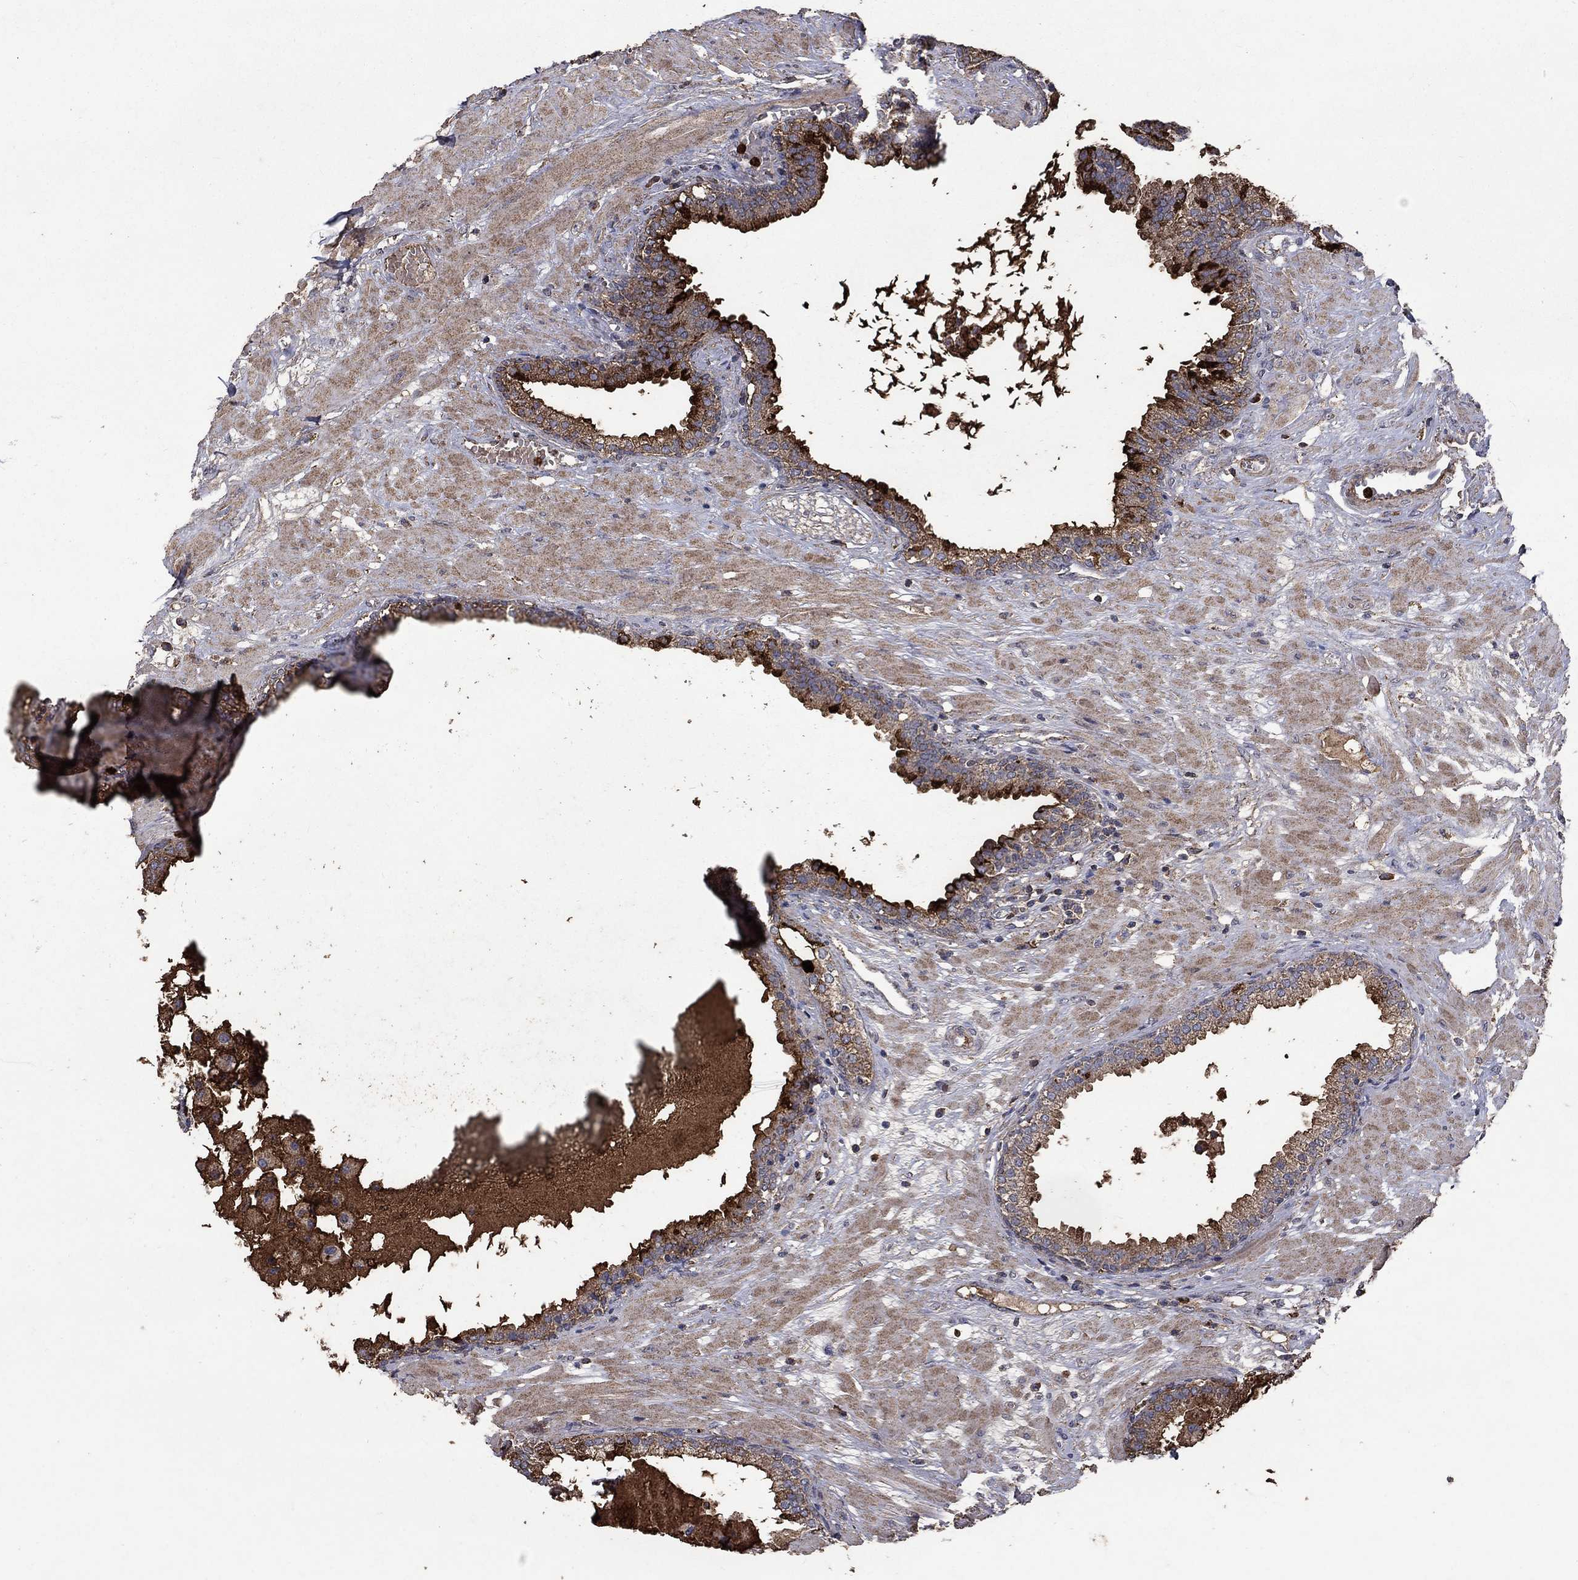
{"staining": {"intensity": "strong", "quantity": "<25%", "location": "cytoplasmic/membranous"}, "tissue": "prostate", "cell_type": "Glandular cells", "image_type": "normal", "snomed": [{"axis": "morphology", "description": "Normal tissue, NOS"}, {"axis": "topography", "description": "Prostate"}], "caption": "Immunohistochemical staining of normal prostate reveals <25% levels of strong cytoplasmic/membranous protein positivity in approximately <25% of glandular cells.", "gene": "CD24", "patient": {"sex": "male", "age": 64}}